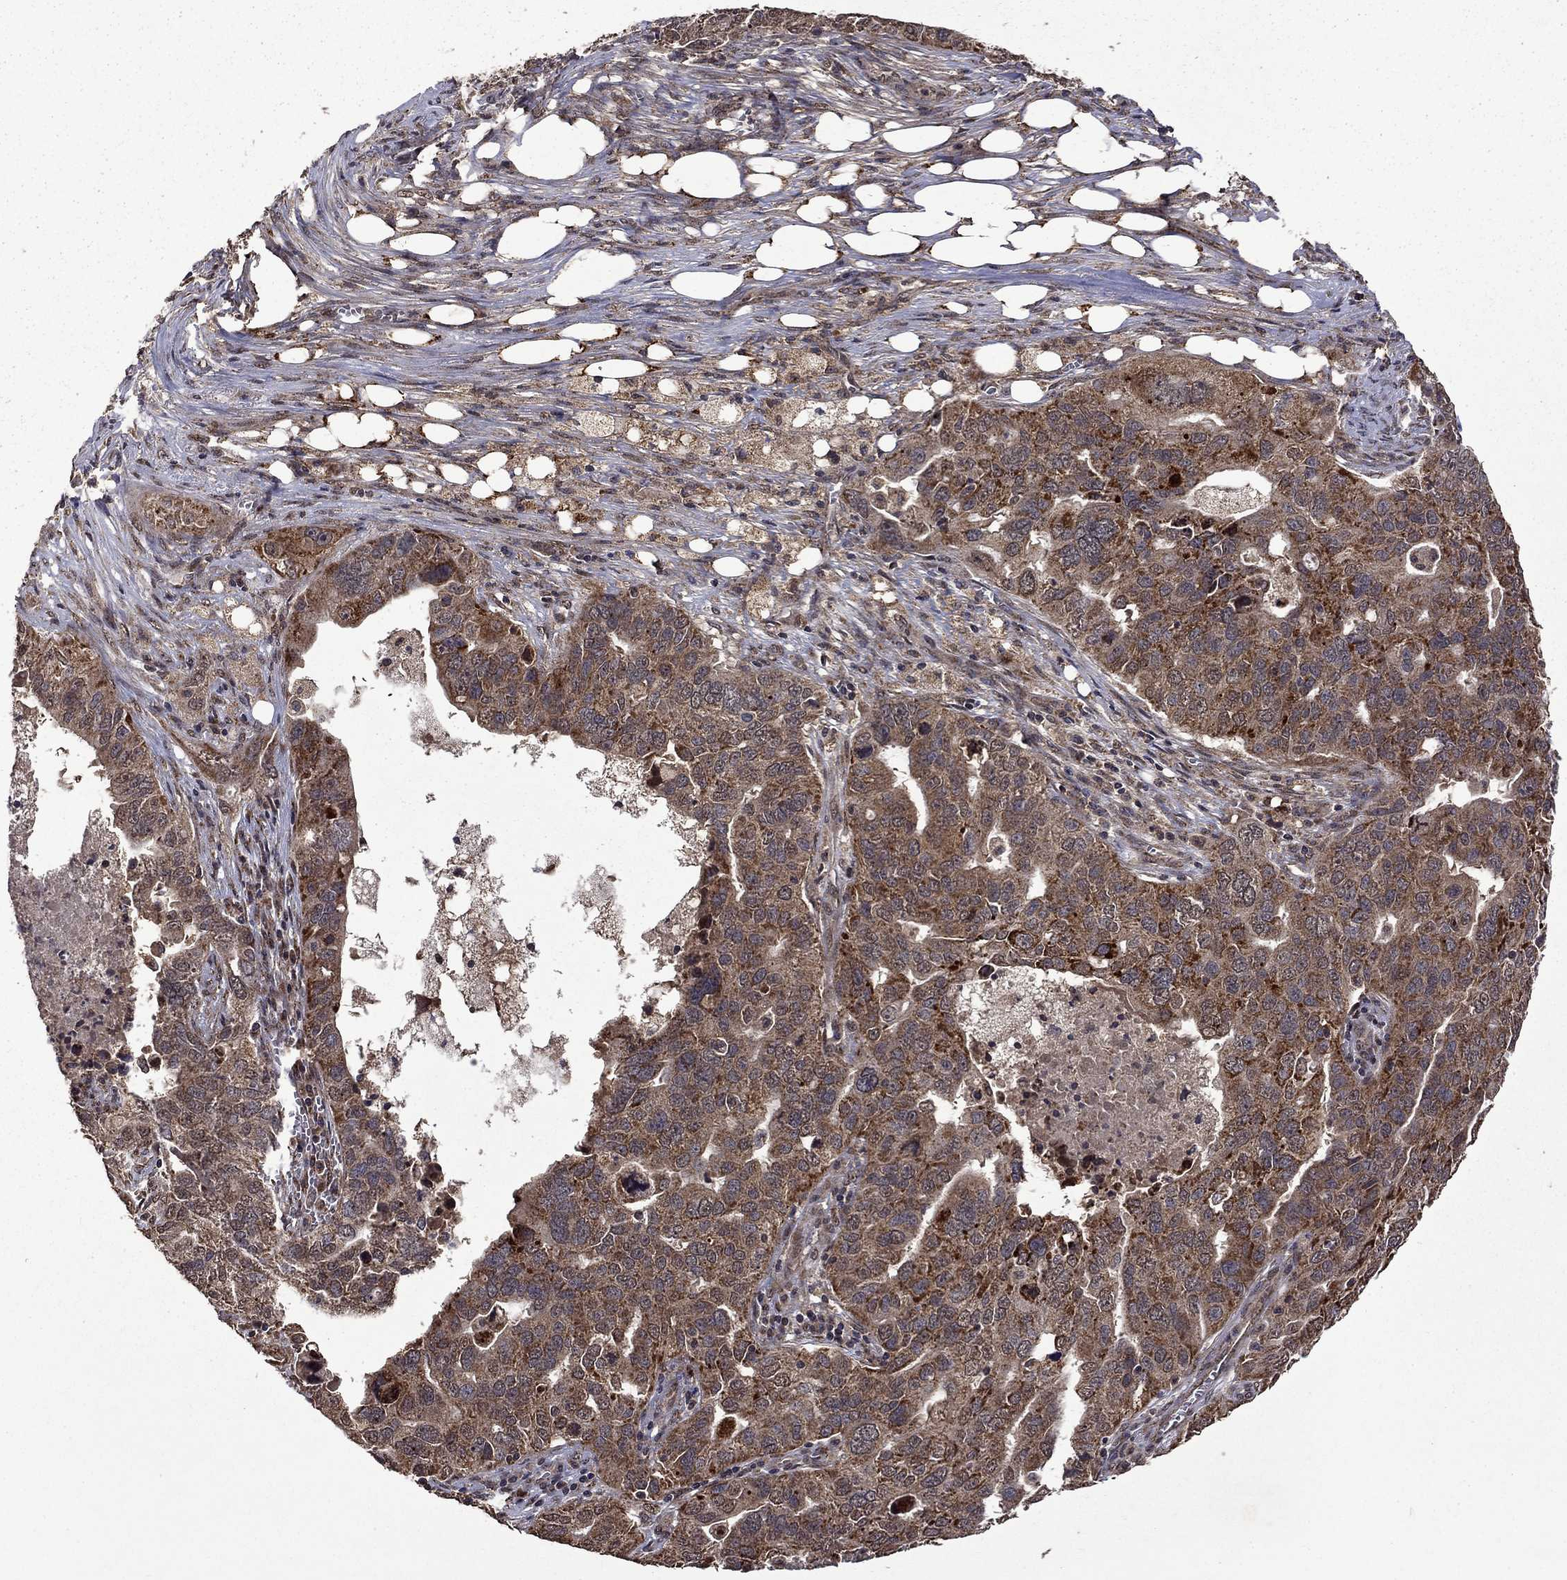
{"staining": {"intensity": "strong", "quantity": "<25%", "location": "cytoplasmic/membranous"}, "tissue": "ovarian cancer", "cell_type": "Tumor cells", "image_type": "cancer", "snomed": [{"axis": "morphology", "description": "Carcinoma, endometroid"}, {"axis": "topography", "description": "Soft tissue"}, {"axis": "topography", "description": "Ovary"}], "caption": "Immunohistochemistry (IHC) of human ovarian endometroid carcinoma exhibits medium levels of strong cytoplasmic/membranous staining in about <25% of tumor cells. (IHC, brightfield microscopy, high magnification).", "gene": "ITM2B", "patient": {"sex": "female", "age": 52}}